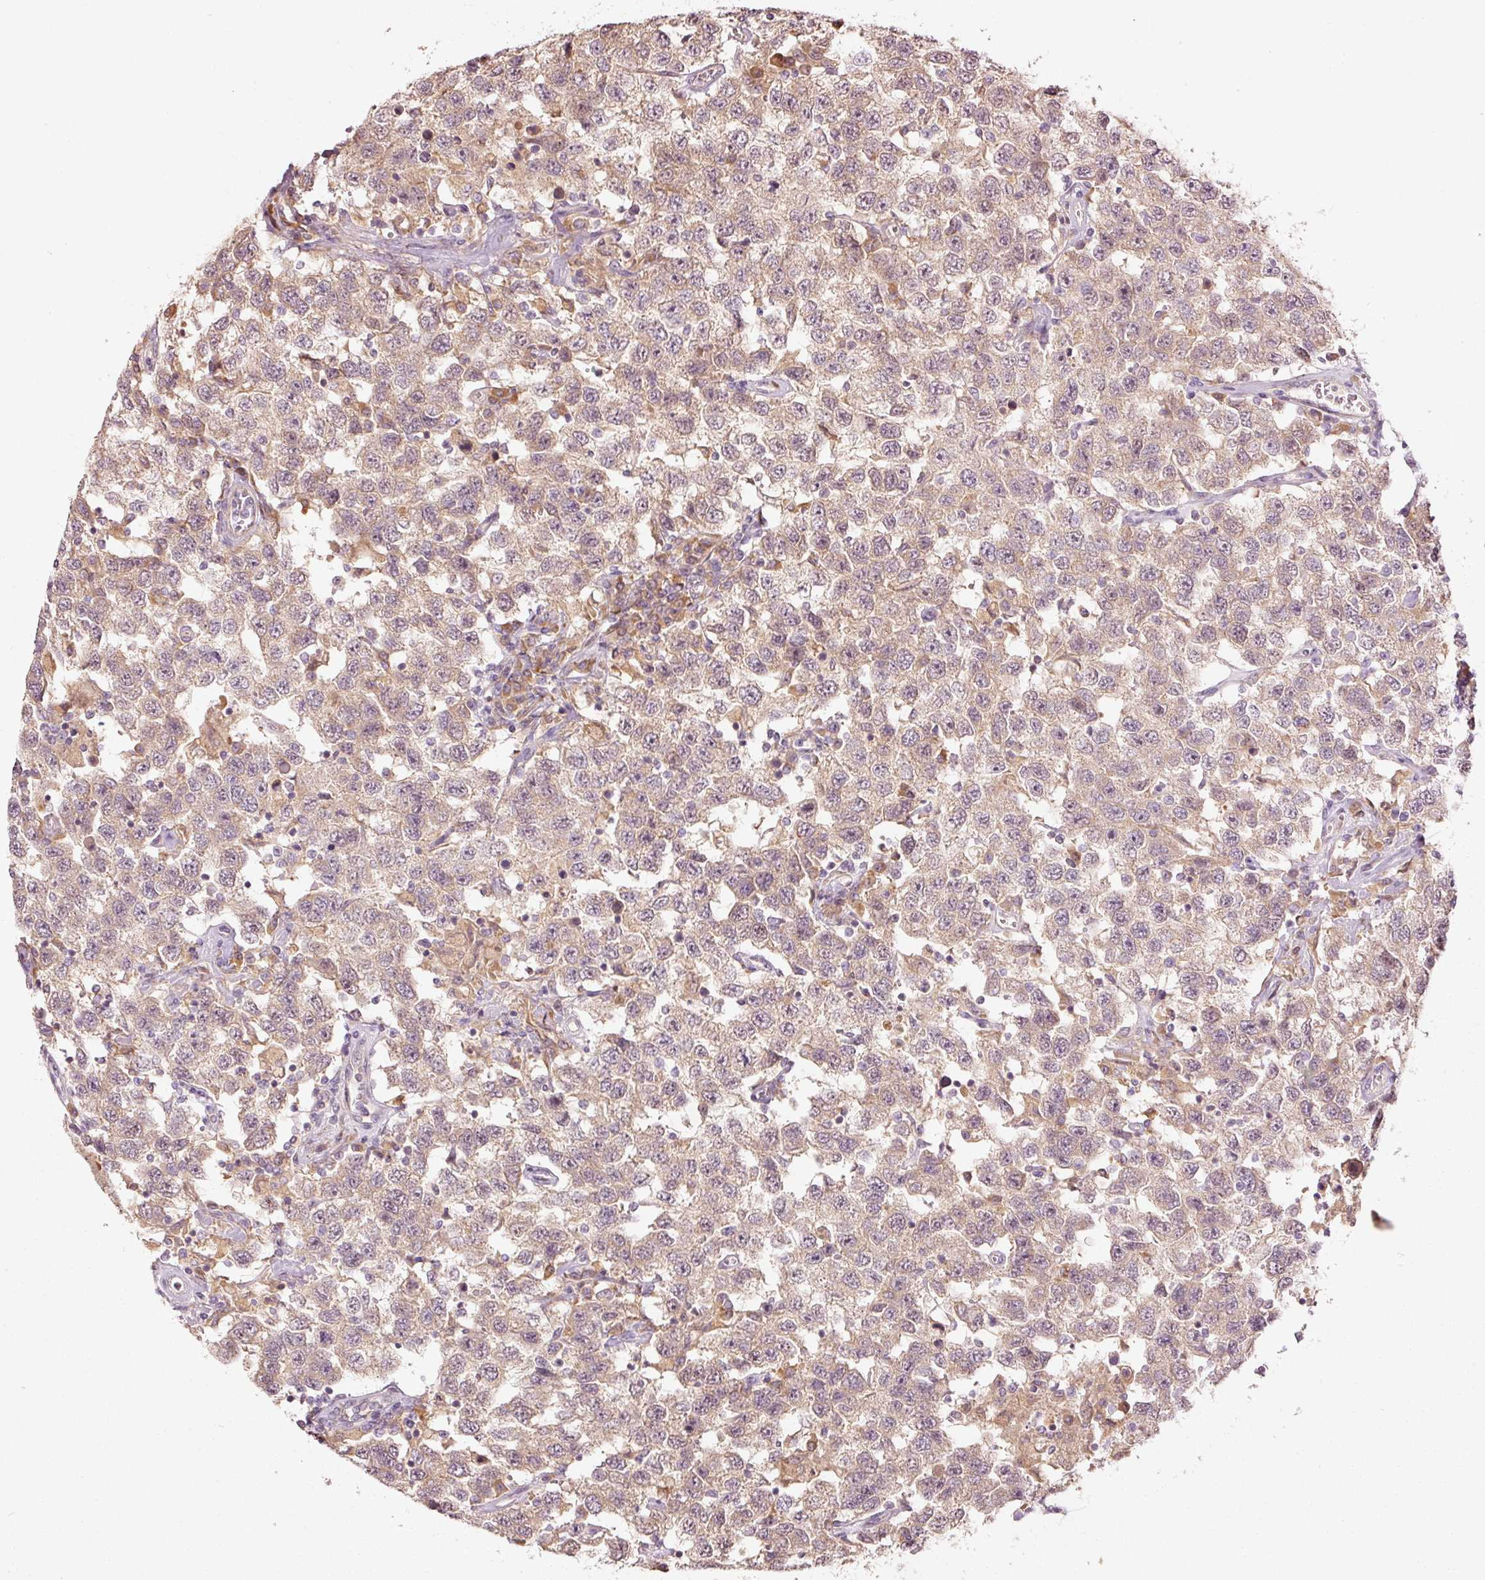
{"staining": {"intensity": "weak", "quantity": ">75%", "location": "cytoplasmic/membranous"}, "tissue": "testis cancer", "cell_type": "Tumor cells", "image_type": "cancer", "snomed": [{"axis": "morphology", "description": "Seminoma, NOS"}, {"axis": "topography", "description": "Testis"}], "caption": "Immunohistochemical staining of human testis seminoma displays low levels of weak cytoplasmic/membranous protein expression in about >75% of tumor cells. The staining was performed using DAB (3,3'-diaminobenzidine), with brown indicating positive protein expression. Nuclei are stained blue with hematoxylin.", "gene": "MAP10", "patient": {"sex": "male", "age": 41}}